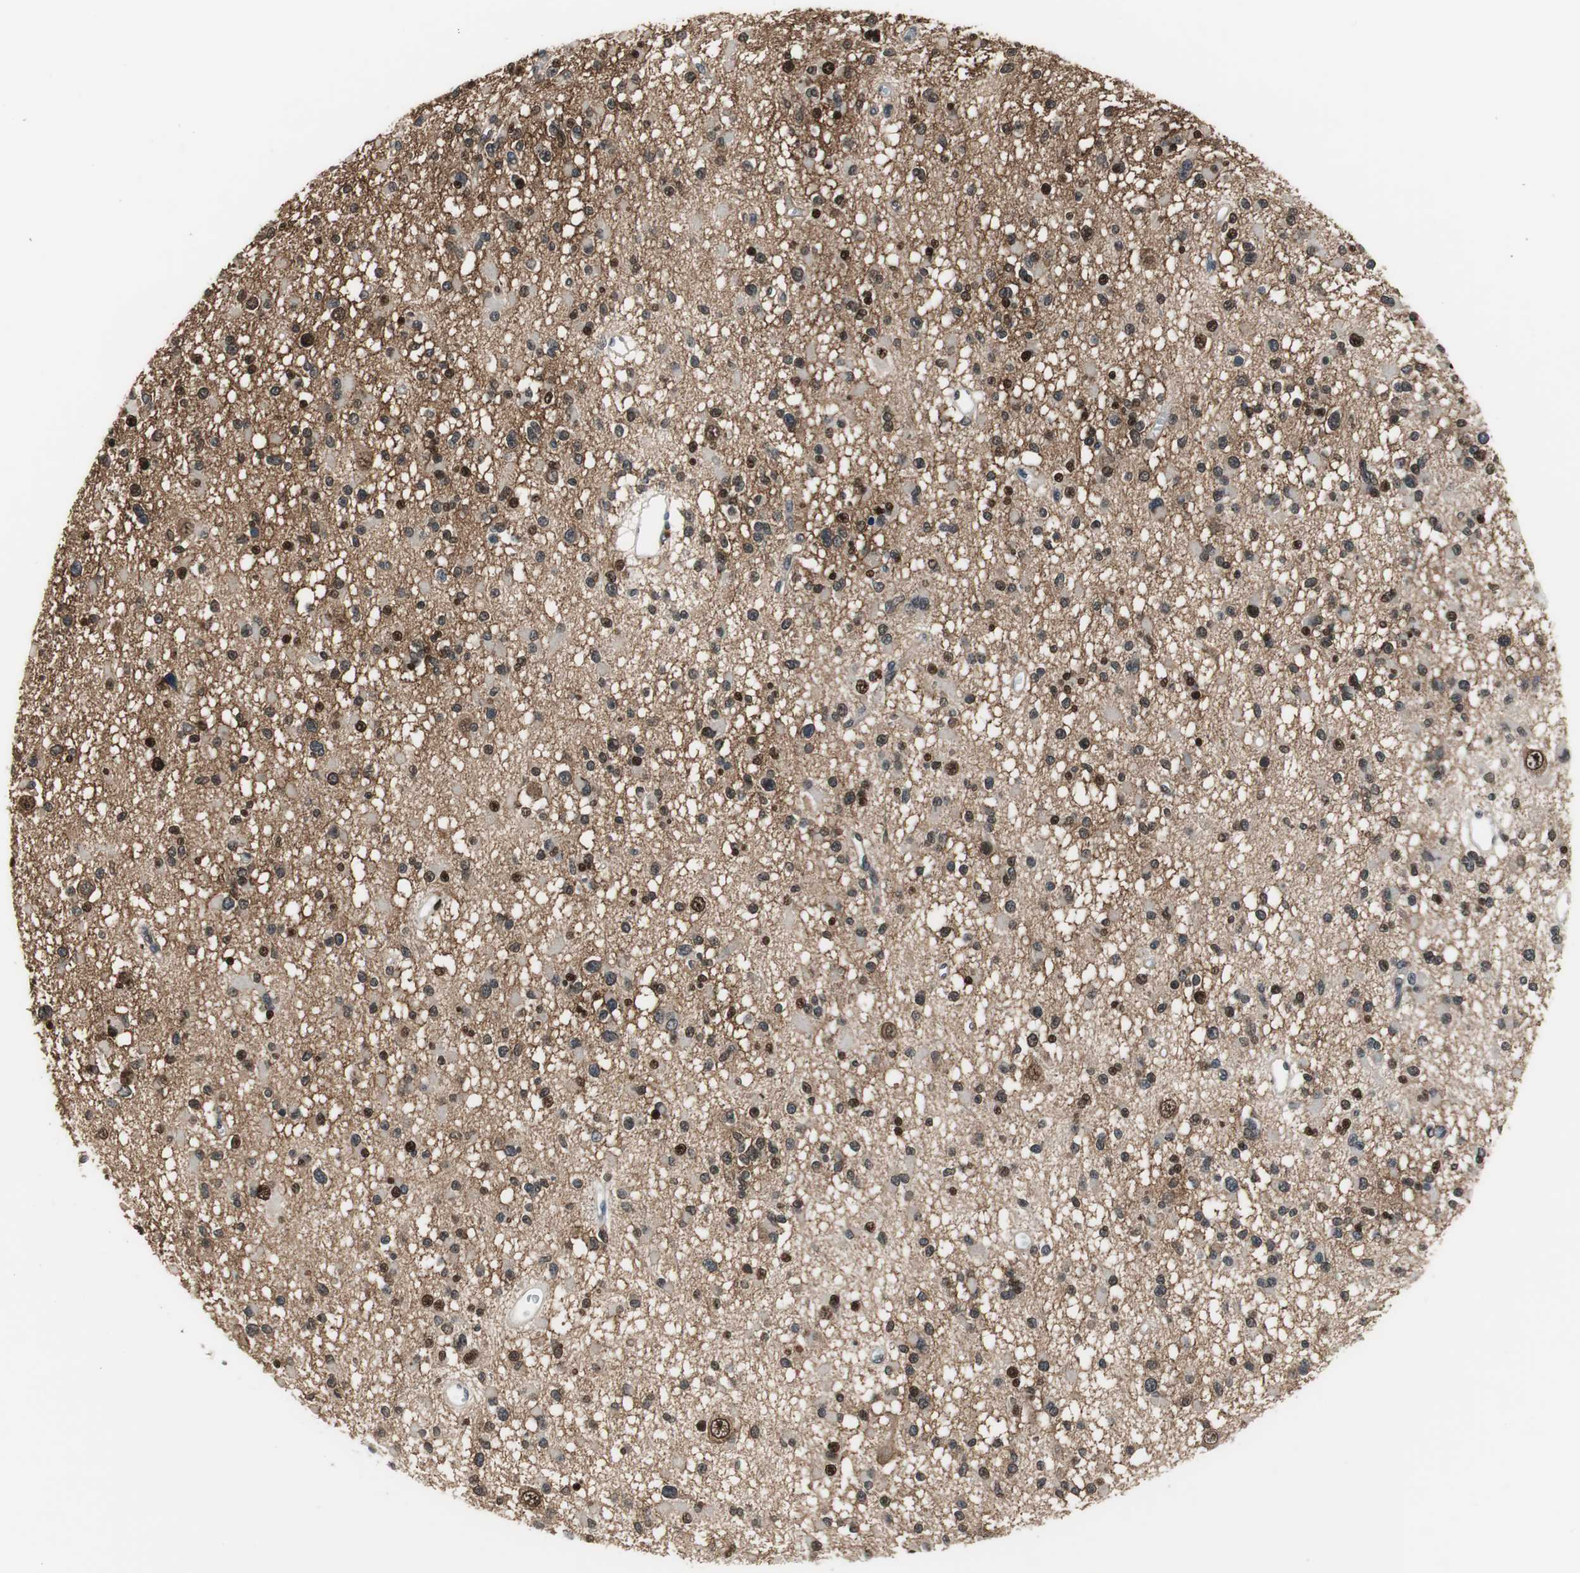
{"staining": {"intensity": "moderate", "quantity": "25%-75%", "location": "cytoplasmic/membranous,nuclear"}, "tissue": "glioma", "cell_type": "Tumor cells", "image_type": "cancer", "snomed": [{"axis": "morphology", "description": "Glioma, malignant, Low grade"}, {"axis": "topography", "description": "Brain"}], "caption": "This micrograph displays glioma stained with immunohistochemistry to label a protein in brown. The cytoplasmic/membranous and nuclear of tumor cells show moderate positivity for the protein. Nuclei are counter-stained blue.", "gene": "MAFB", "patient": {"sex": "female", "age": 22}}